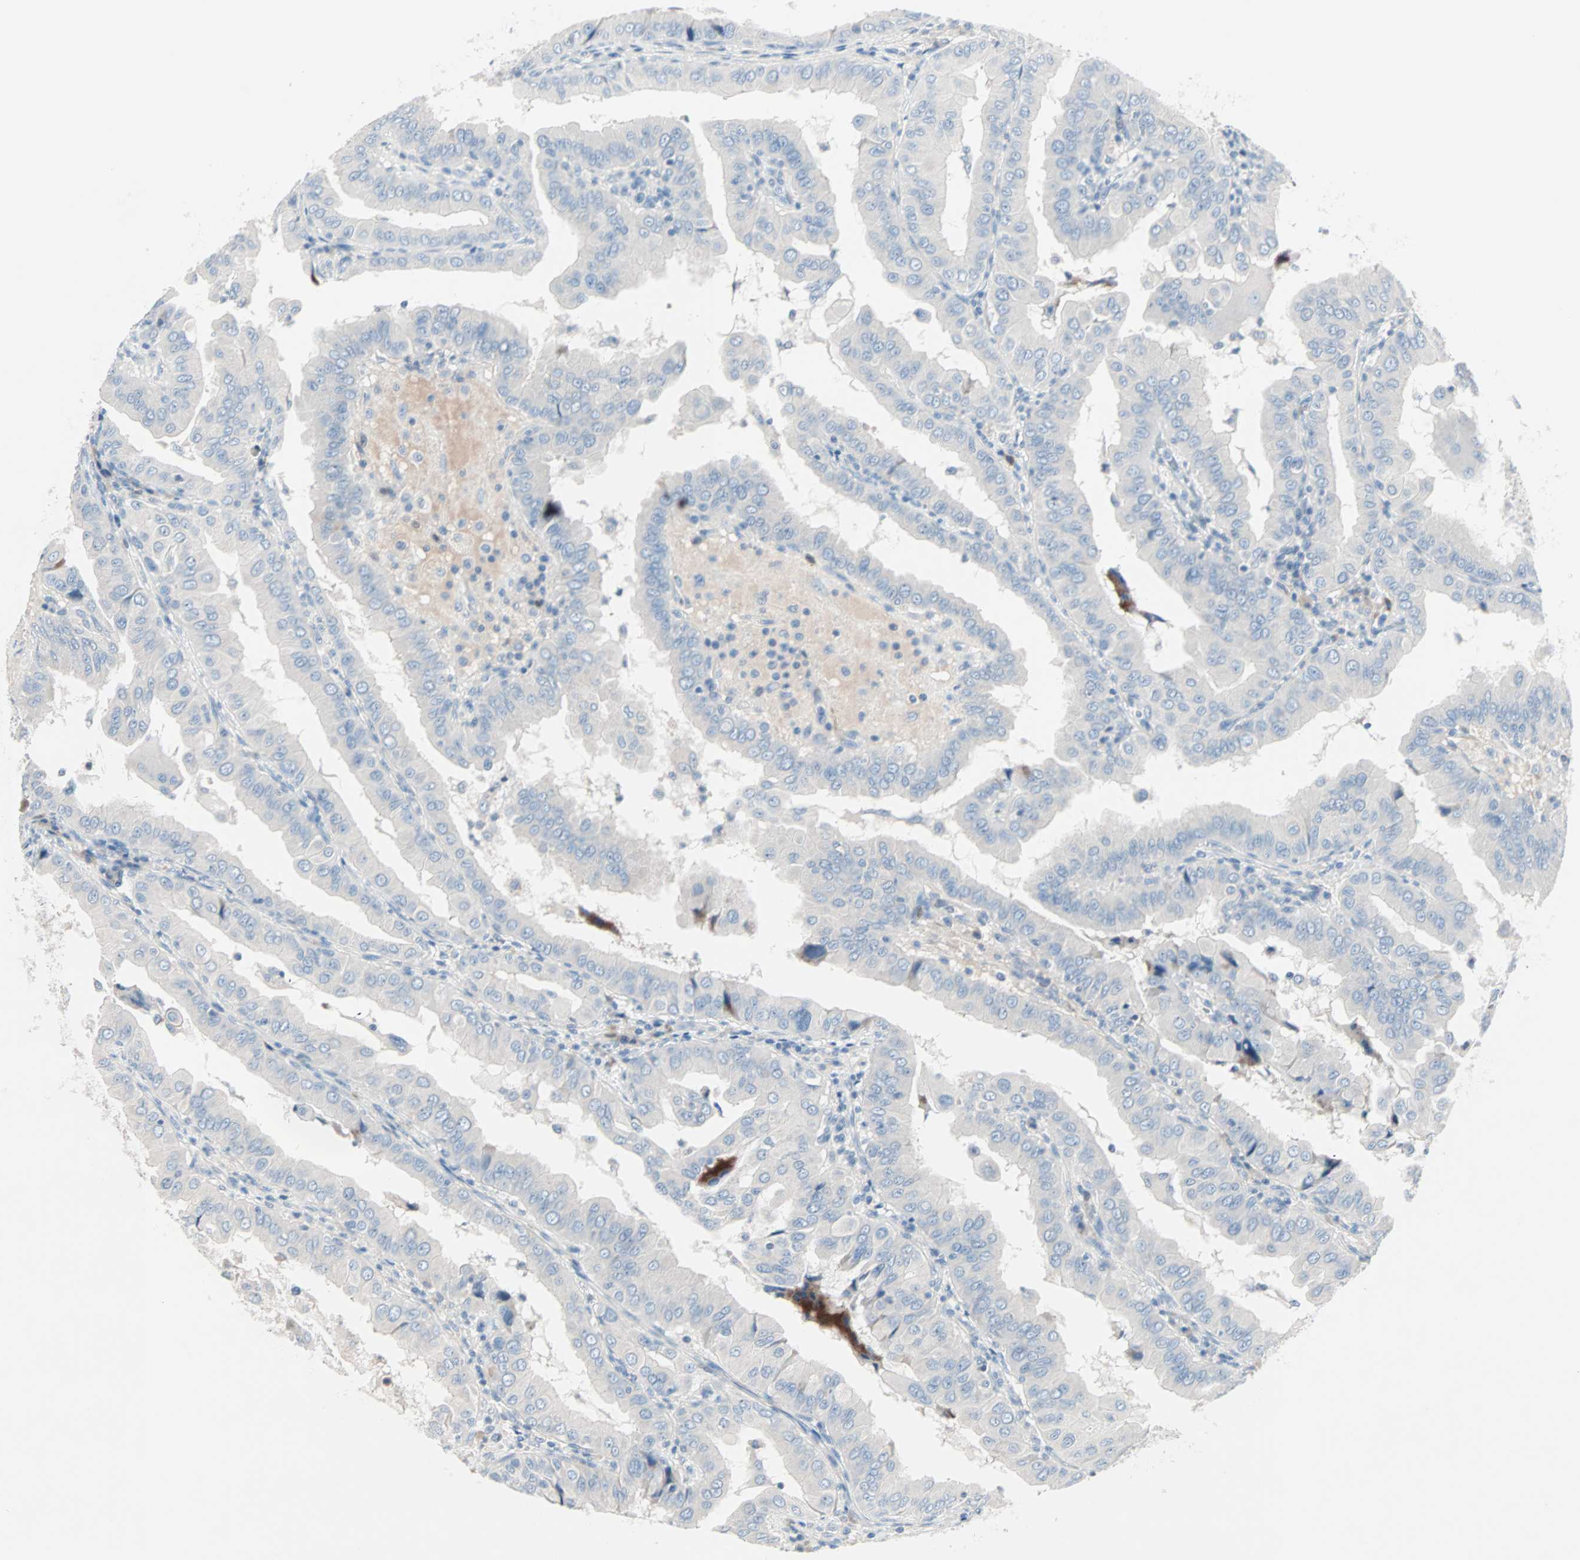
{"staining": {"intensity": "negative", "quantity": "none", "location": "none"}, "tissue": "thyroid cancer", "cell_type": "Tumor cells", "image_type": "cancer", "snomed": [{"axis": "morphology", "description": "Papillary adenocarcinoma, NOS"}, {"axis": "topography", "description": "Thyroid gland"}], "caption": "There is no significant staining in tumor cells of papillary adenocarcinoma (thyroid).", "gene": "NEFH", "patient": {"sex": "male", "age": 33}}